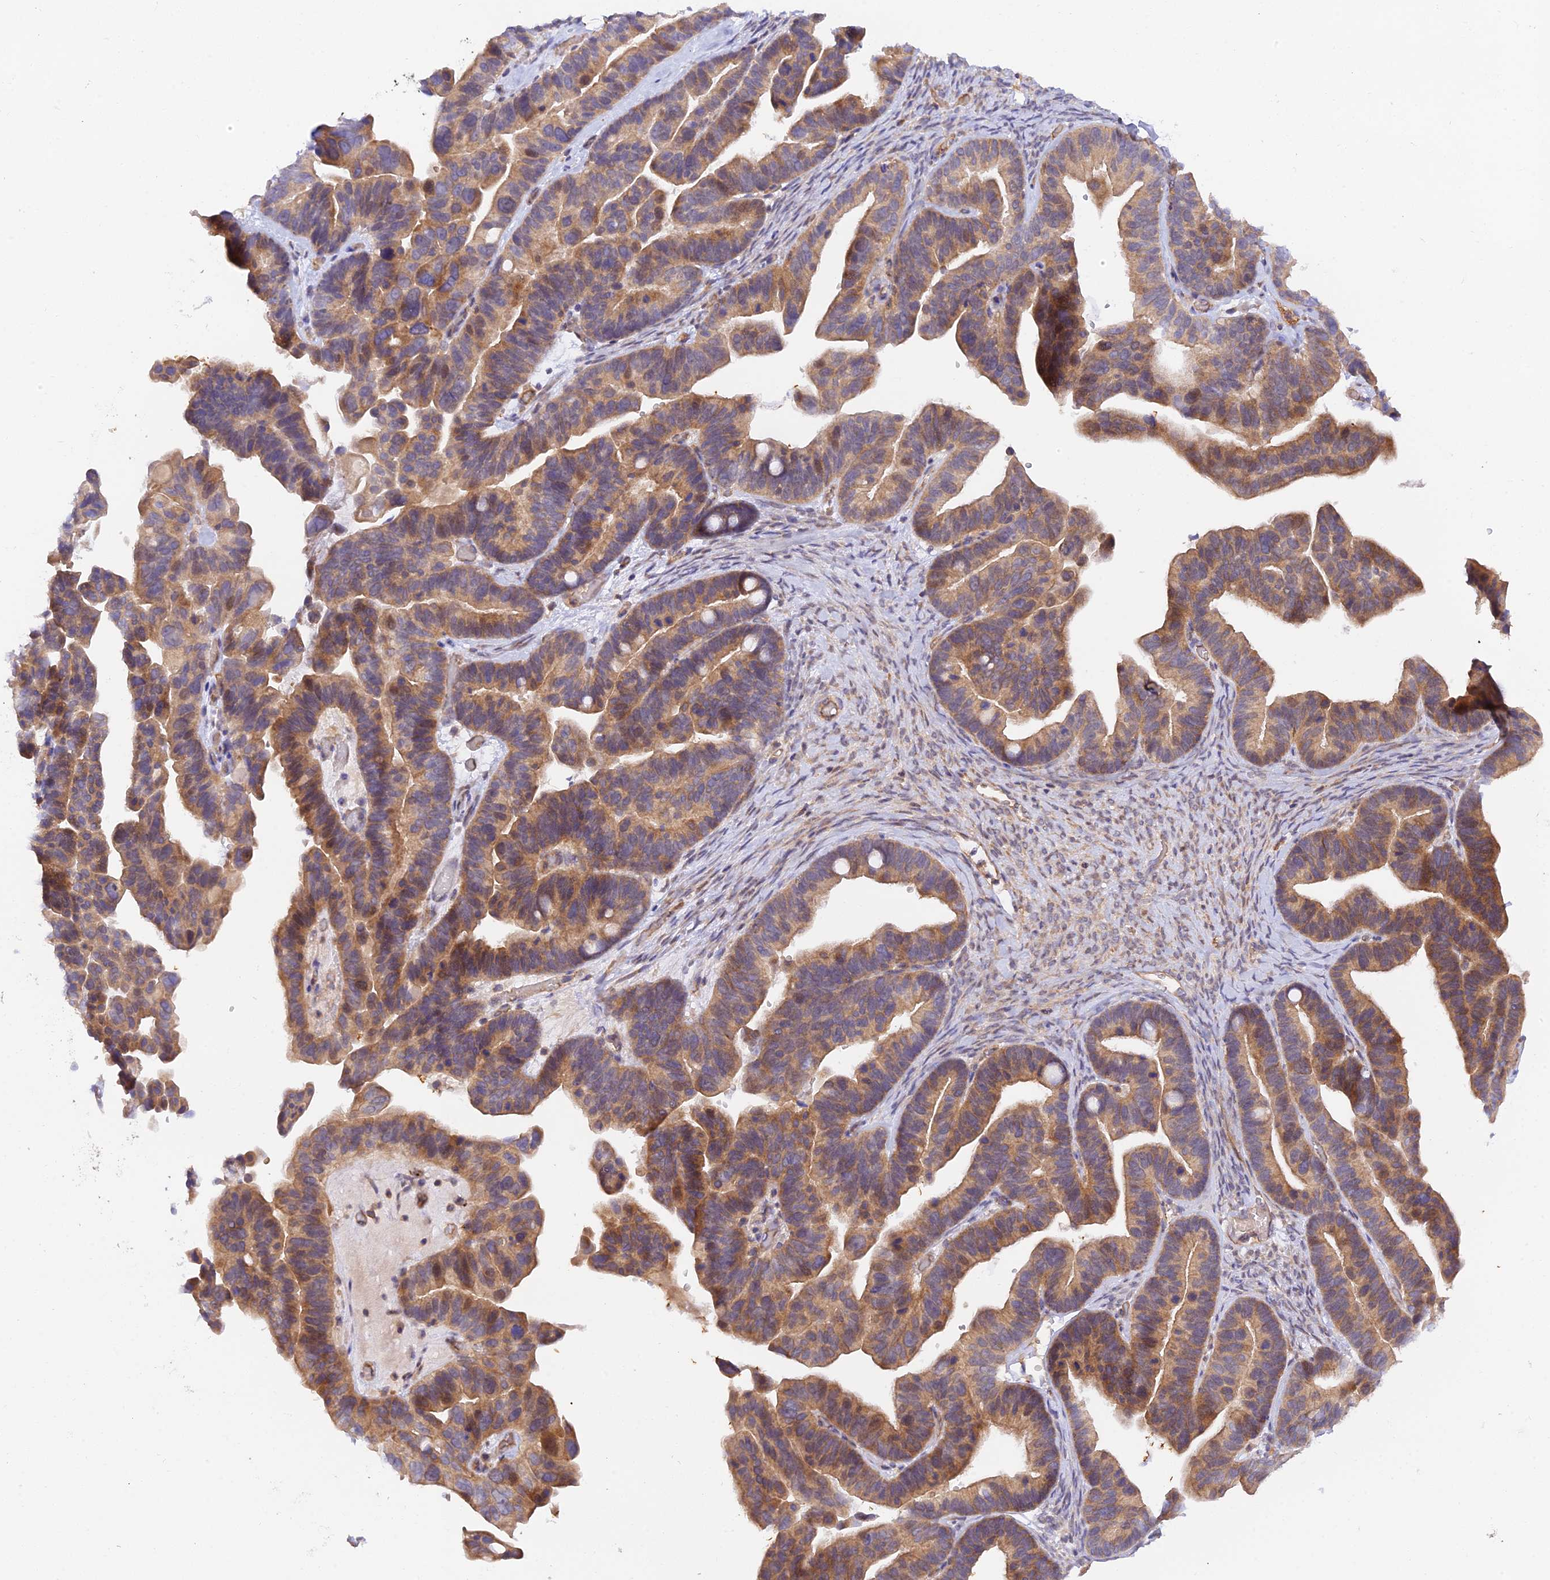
{"staining": {"intensity": "moderate", "quantity": ">75%", "location": "cytoplasmic/membranous"}, "tissue": "ovarian cancer", "cell_type": "Tumor cells", "image_type": "cancer", "snomed": [{"axis": "morphology", "description": "Cystadenocarcinoma, serous, NOS"}, {"axis": "topography", "description": "Ovary"}], "caption": "Ovarian serous cystadenocarcinoma stained with DAB immunohistochemistry exhibits medium levels of moderate cytoplasmic/membranous staining in about >75% of tumor cells.", "gene": "MYO9A", "patient": {"sex": "female", "age": 56}}